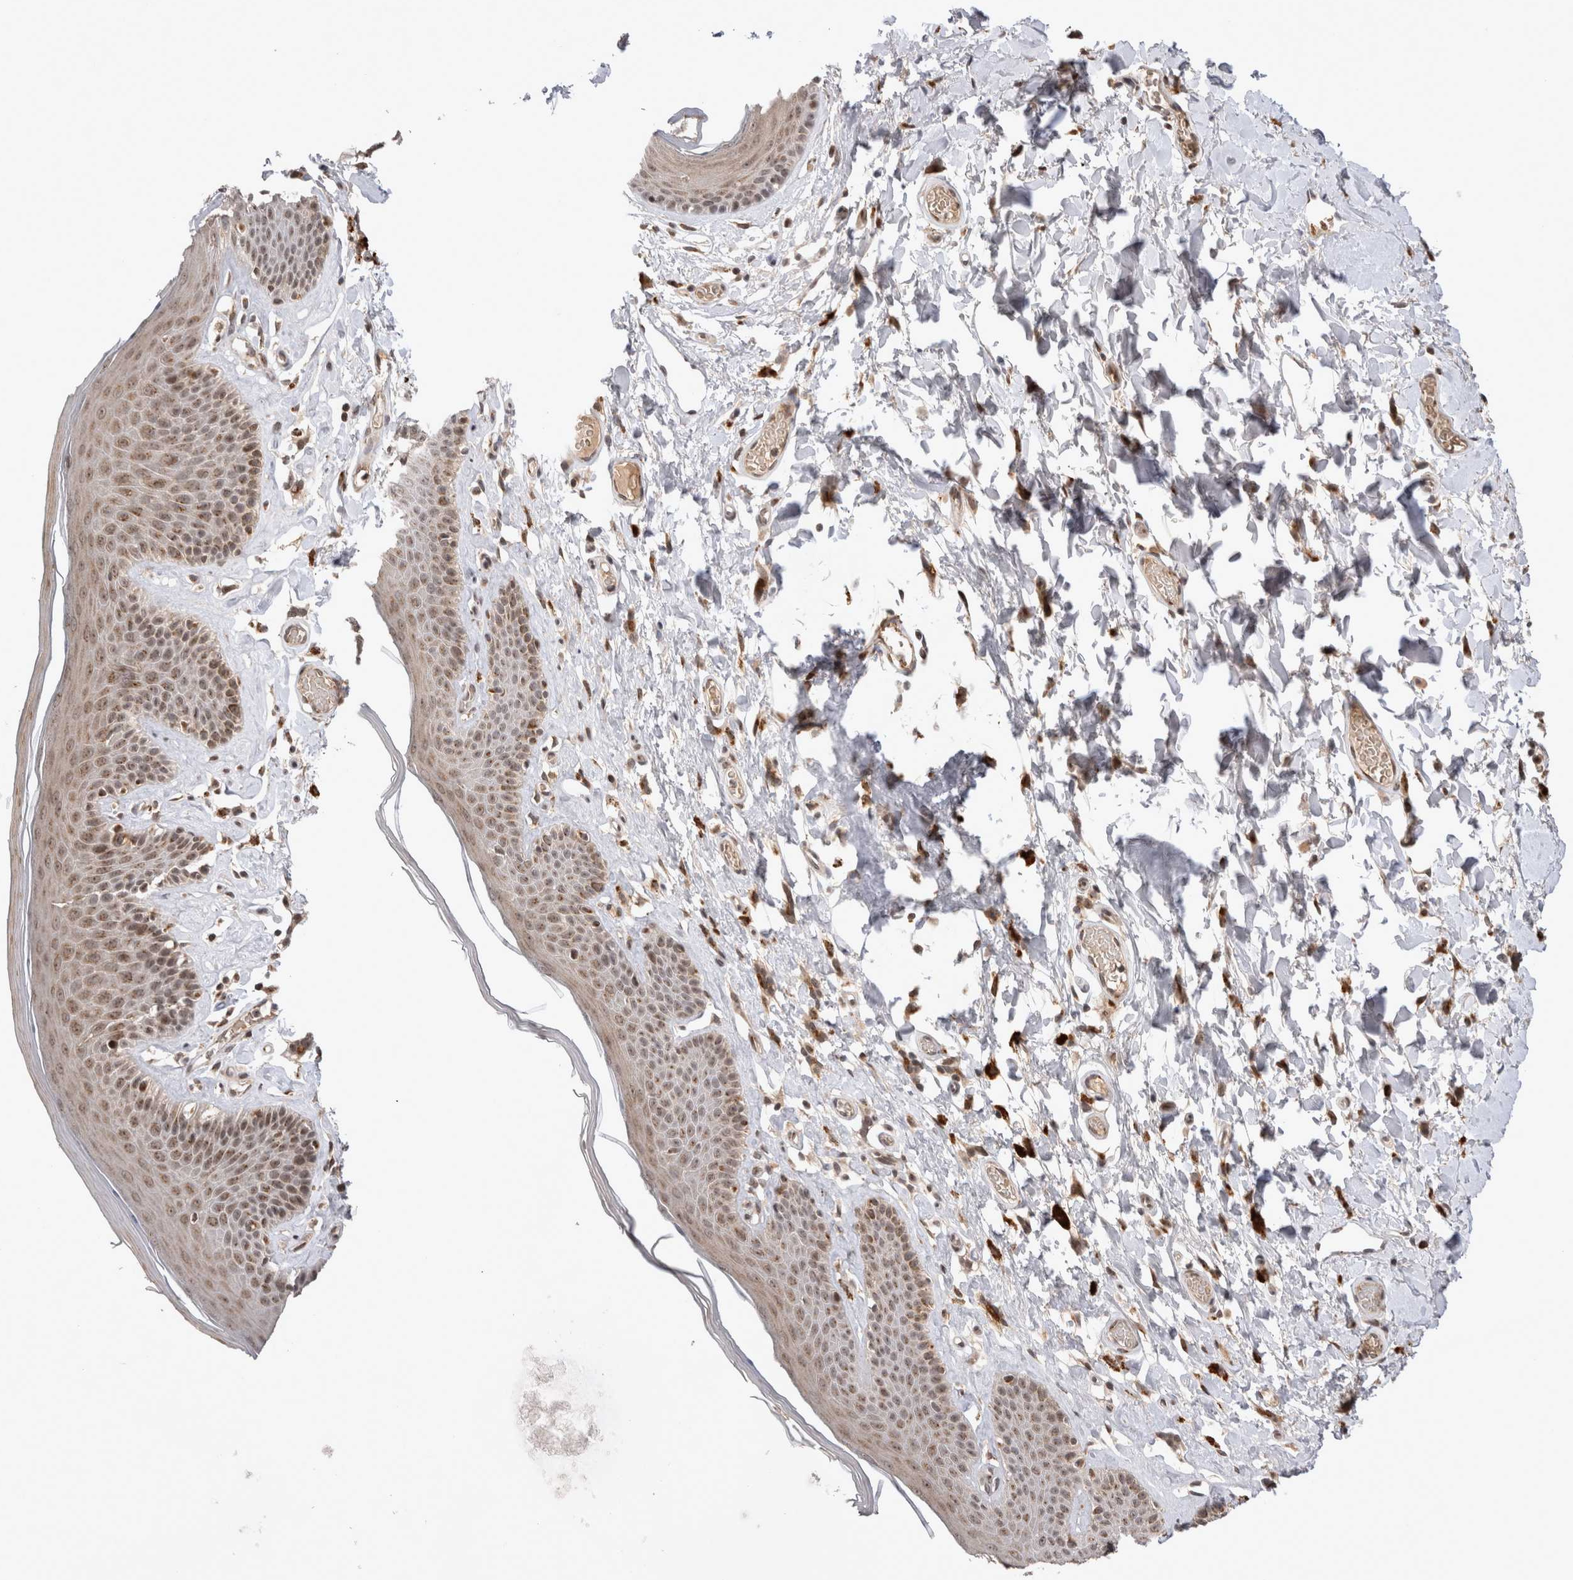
{"staining": {"intensity": "moderate", "quantity": ">75%", "location": "nuclear"}, "tissue": "skin", "cell_type": "Epidermal cells", "image_type": "normal", "snomed": [{"axis": "morphology", "description": "Normal tissue, NOS"}, {"axis": "topography", "description": "Vulva"}], "caption": "Approximately >75% of epidermal cells in benign skin demonstrate moderate nuclear protein positivity as visualized by brown immunohistochemical staining.", "gene": "TMEM65", "patient": {"sex": "female", "age": 73}}